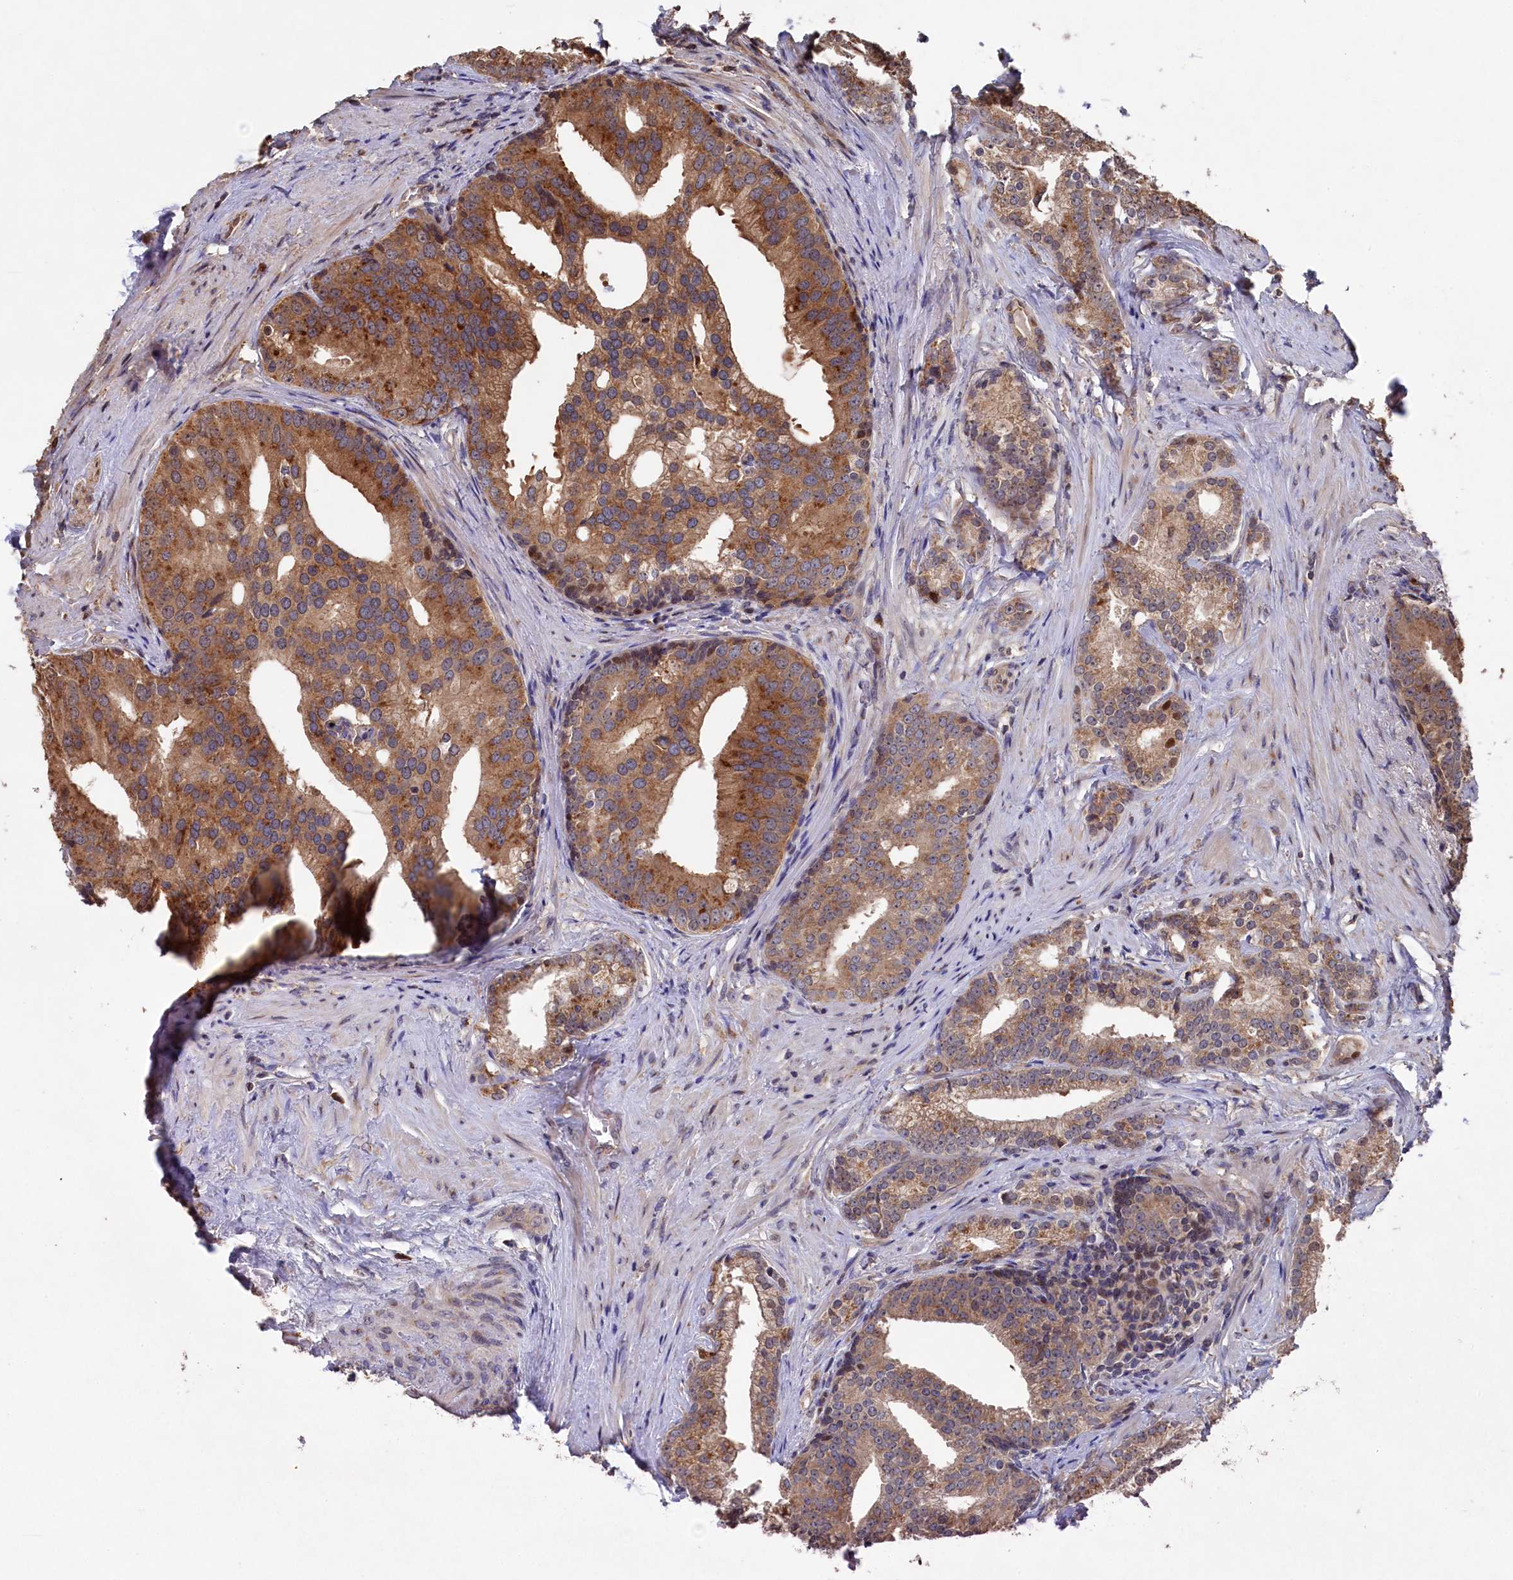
{"staining": {"intensity": "moderate", "quantity": ">75%", "location": "cytoplasmic/membranous"}, "tissue": "prostate cancer", "cell_type": "Tumor cells", "image_type": "cancer", "snomed": [{"axis": "morphology", "description": "Adenocarcinoma, Low grade"}, {"axis": "topography", "description": "Prostate"}], "caption": "Prostate cancer (adenocarcinoma (low-grade)) stained with a brown dye exhibits moderate cytoplasmic/membranous positive staining in about >75% of tumor cells.", "gene": "NAA60", "patient": {"sex": "male", "age": 71}}